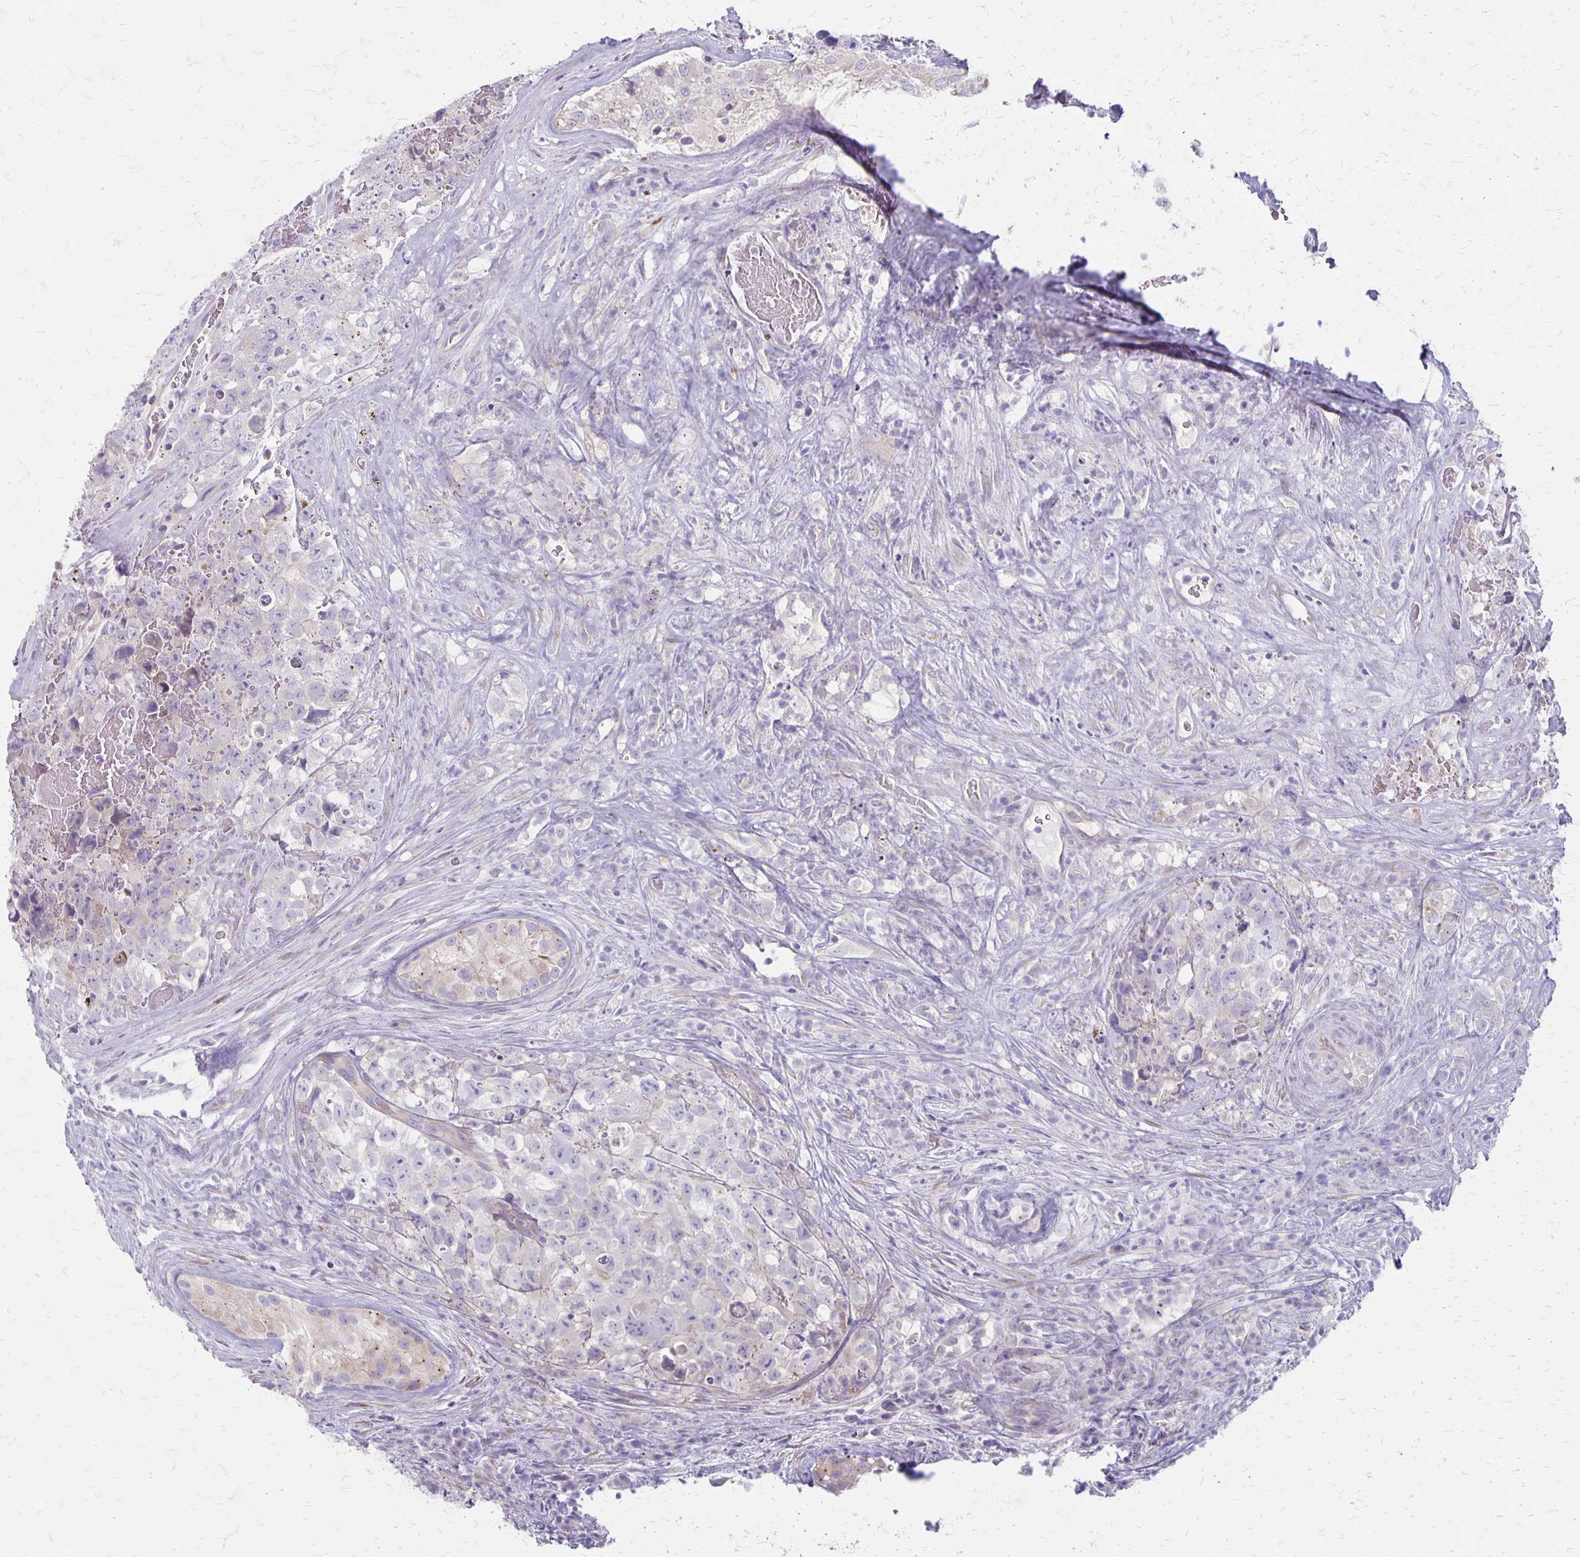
{"staining": {"intensity": "negative", "quantity": "none", "location": "none"}, "tissue": "testis cancer", "cell_type": "Tumor cells", "image_type": "cancer", "snomed": [{"axis": "morphology", "description": "Carcinoma, Embryonal, NOS"}, {"axis": "topography", "description": "Testis"}], "caption": "This image is of embryonal carcinoma (testis) stained with immunohistochemistry (IHC) to label a protein in brown with the nuclei are counter-stained blue. There is no staining in tumor cells. (Immunohistochemistry (ihc), brightfield microscopy, high magnification).", "gene": "HOMER1", "patient": {"sex": "male", "age": 18}}